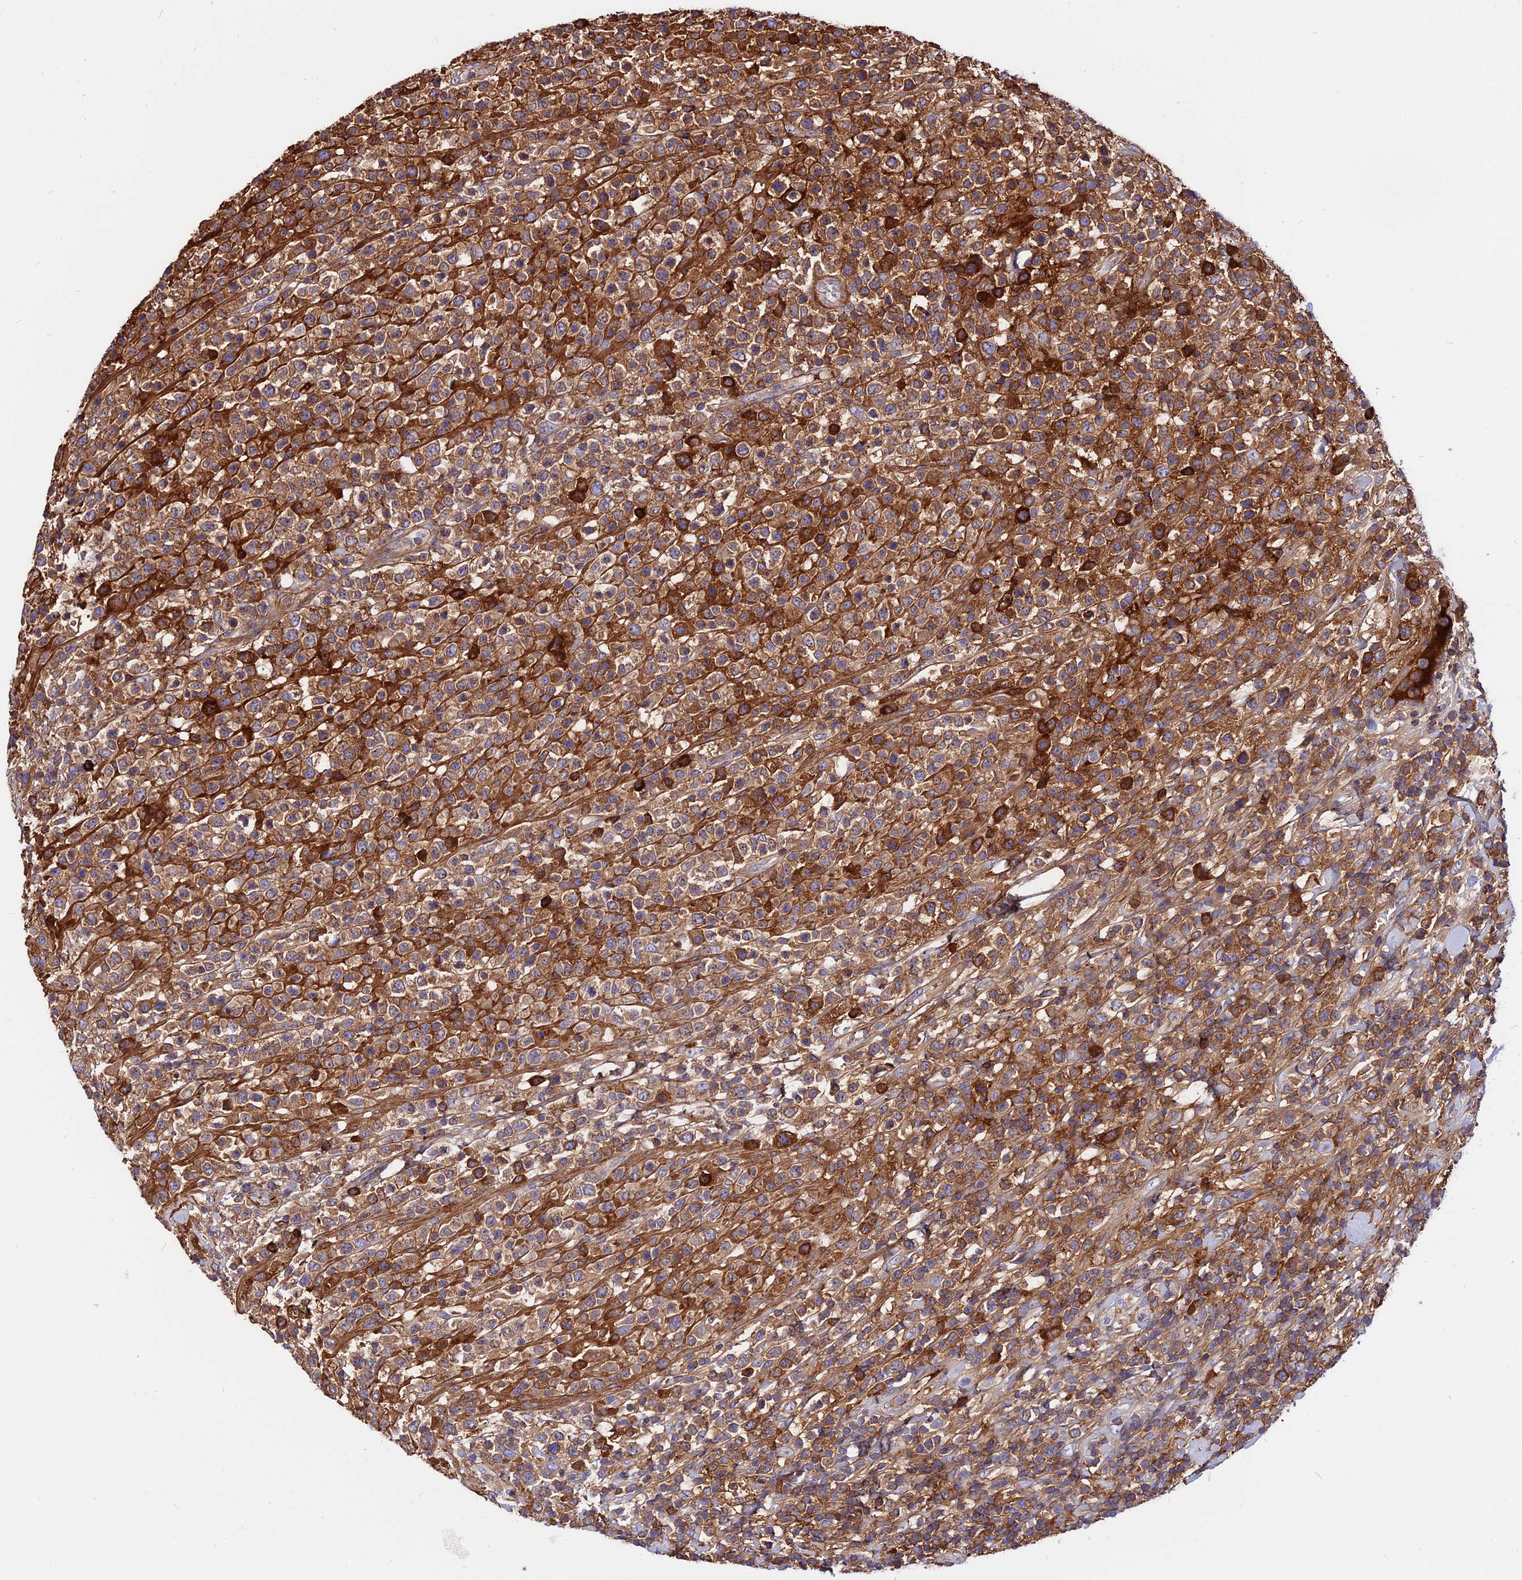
{"staining": {"intensity": "moderate", "quantity": ">75%", "location": "cytoplasmic/membranous"}, "tissue": "lymphoma", "cell_type": "Tumor cells", "image_type": "cancer", "snomed": [{"axis": "morphology", "description": "Malignant lymphoma, non-Hodgkin's type, High grade"}, {"axis": "topography", "description": "Colon"}], "caption": "High-magnification brightfield microscopy of malignant lymphoma, non-Hodgkin's type (high-grade) stained with DAB (3,3'-diaminobenzidine) (brown) and counterstained with hematoxylin (blue). tumor cells exhibit moderate cytoplasmic/membranous staining is present in about>75% of cells. (DAB = brown stain, brightfield microscopy at high magnification).", "gene": "PYM1", "patient": {"sex": "female", "age": 53}}